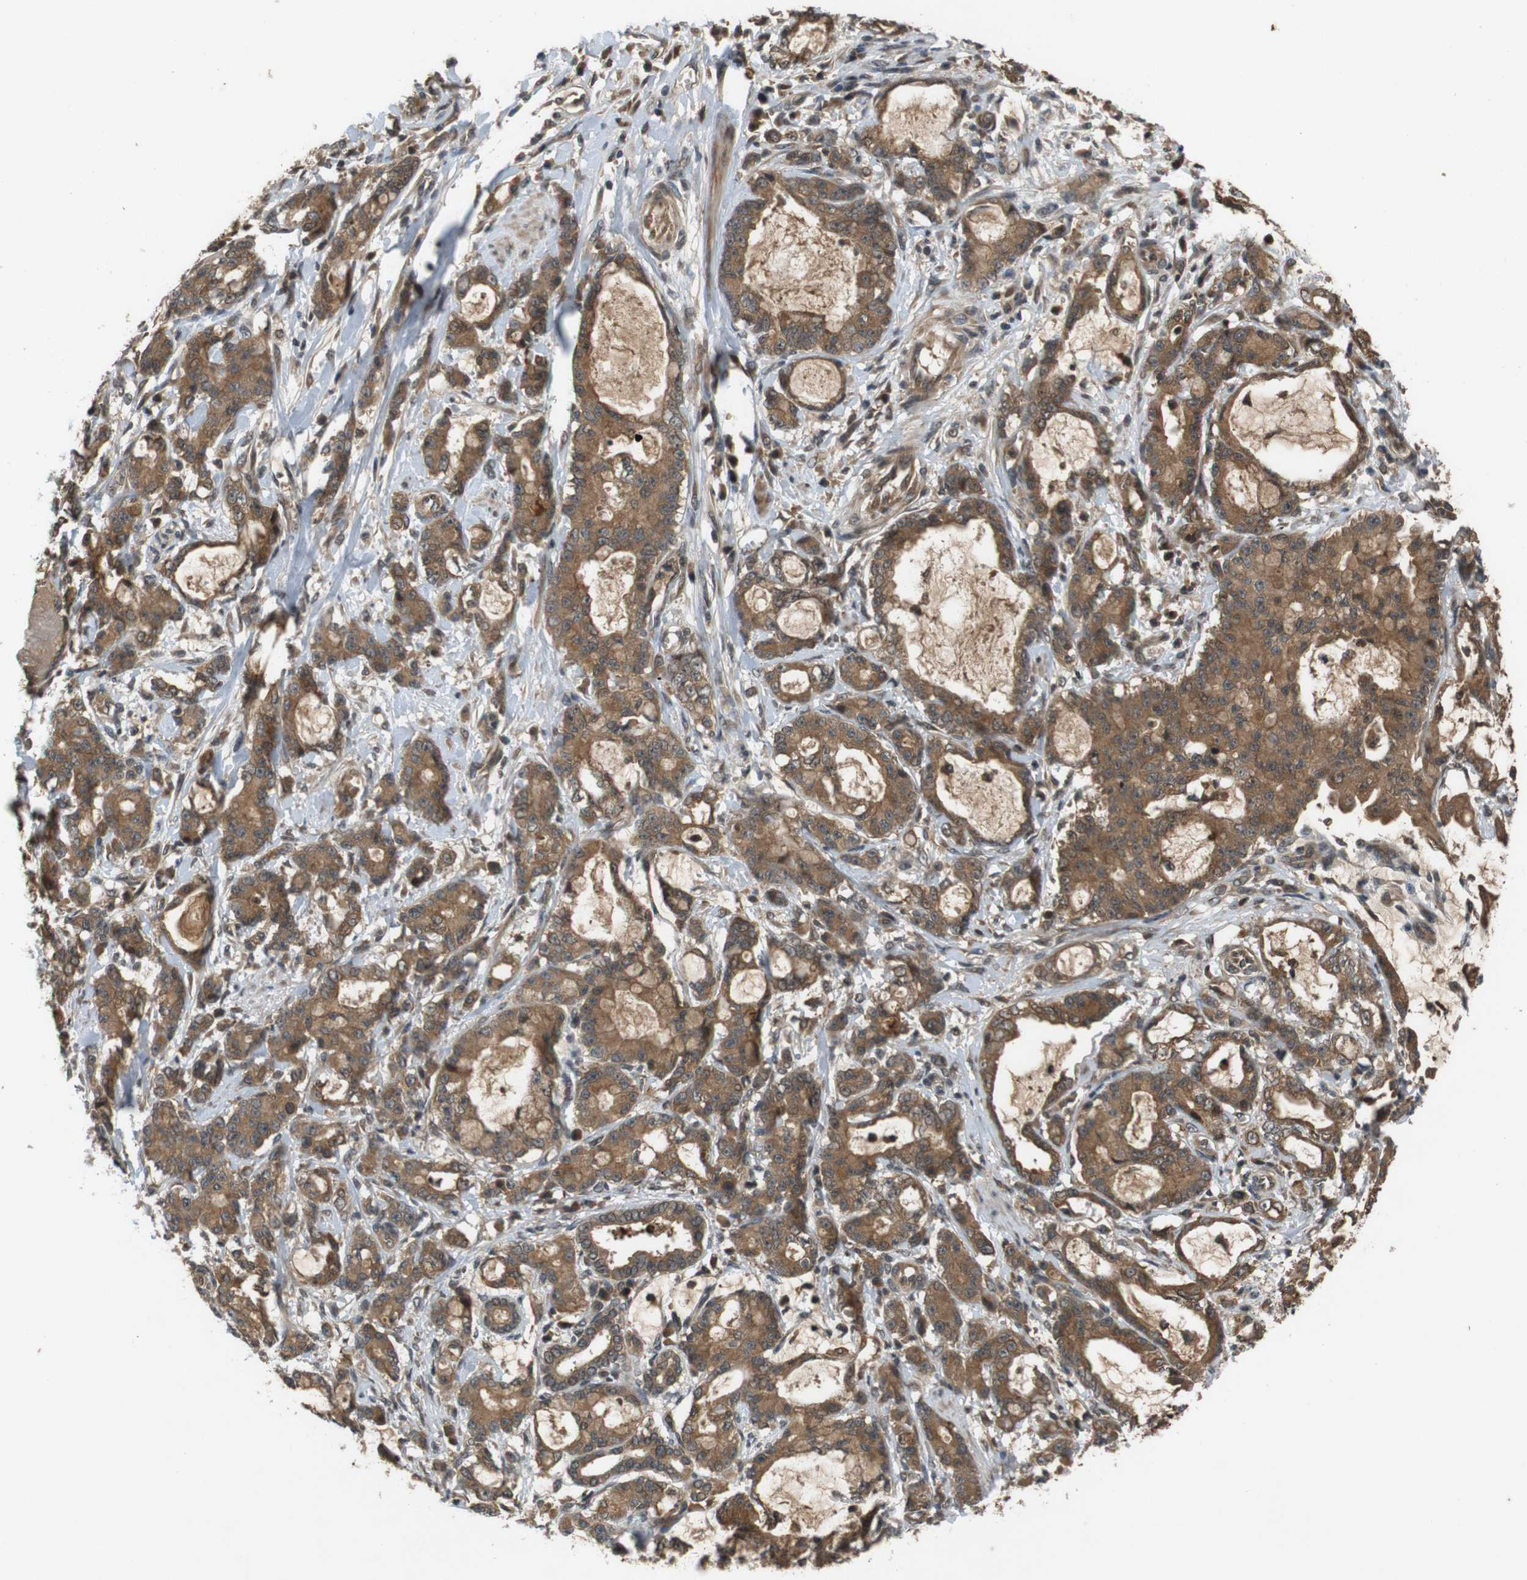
{"staining": {"intensity": "moderate", "quantity": ">75%", "location": "cytoplasmic/membranous"}, "tissue": "pancreatic cancer", "cell_type": "Tumor cells", "image_type": "cancer", "snomed": [{"axis": "morphology", "description": "Adenocarcinoma, NOS"}, {"axis": "topography", "description": "Pancreas"}], "caption": "IHC (DAB (3,3'-diaminobenzidine)) staining of human pancreatic cancer (adenocarcinoma) shows moderate cytoplasmic/membranous protein staining in approximately >75% of tumor cells.", "gene": "NFKBIE", "patient": {"sex": "female", "age": 73}}